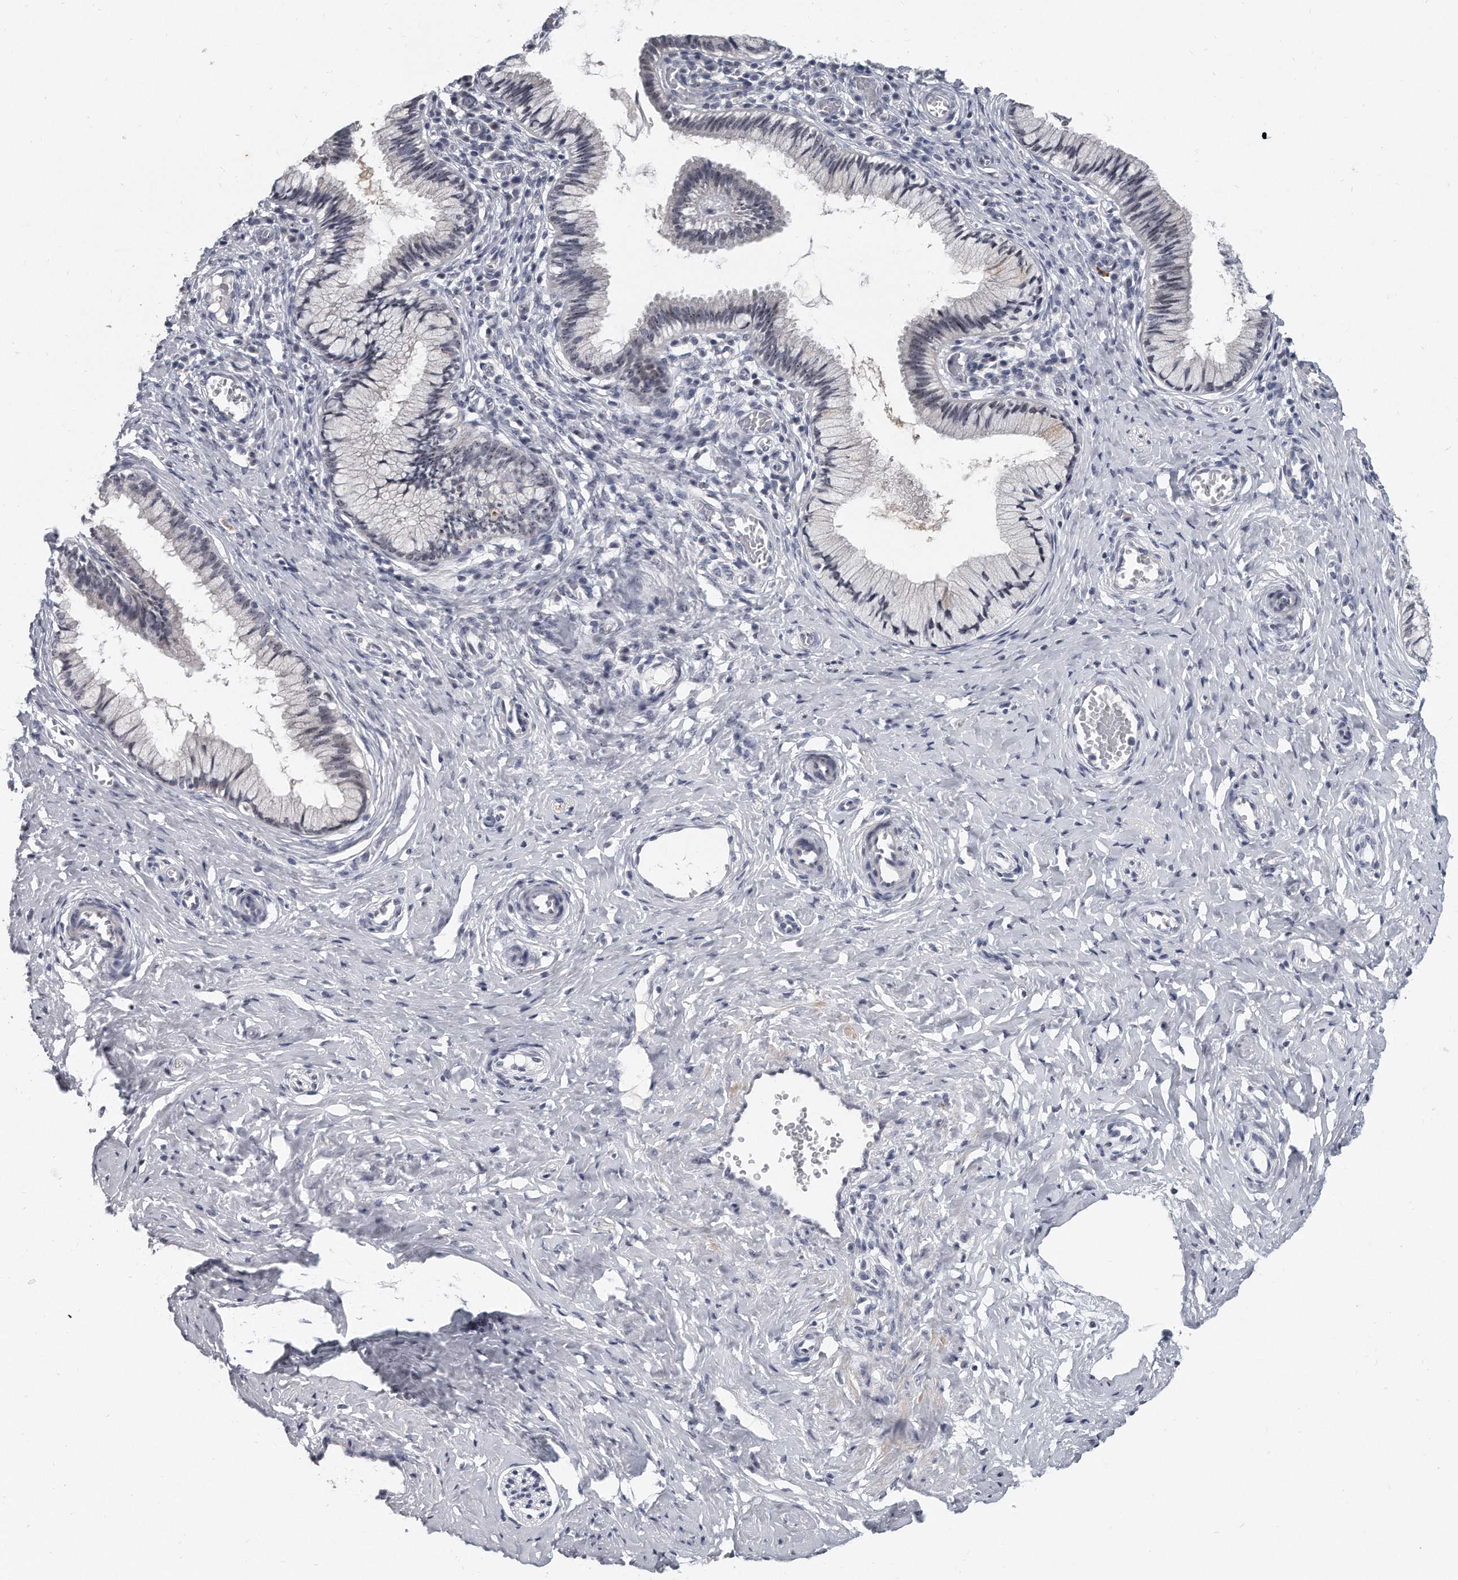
{"staining": {"intensity": "negative", "quantity": "none", "location": "none"}, "tissue": "cervix", "cell_type": "Glandular cells", "image_type": "normal", "snomed": [{"axis": "morphology", "description": "Normal tissue, NOS"}, {"axis": "topography", "description": "Cervix"}], "caption": "Immunohistochemistry (IHC) photomicrograph of unremarkable cervix: cervix stained with DAB (3,3'-diaminobenzidine) shows no significant protein expression in glandular cells.", "gene": "TFCP2L1", "patient": {"sex": "female", "age": 27}}